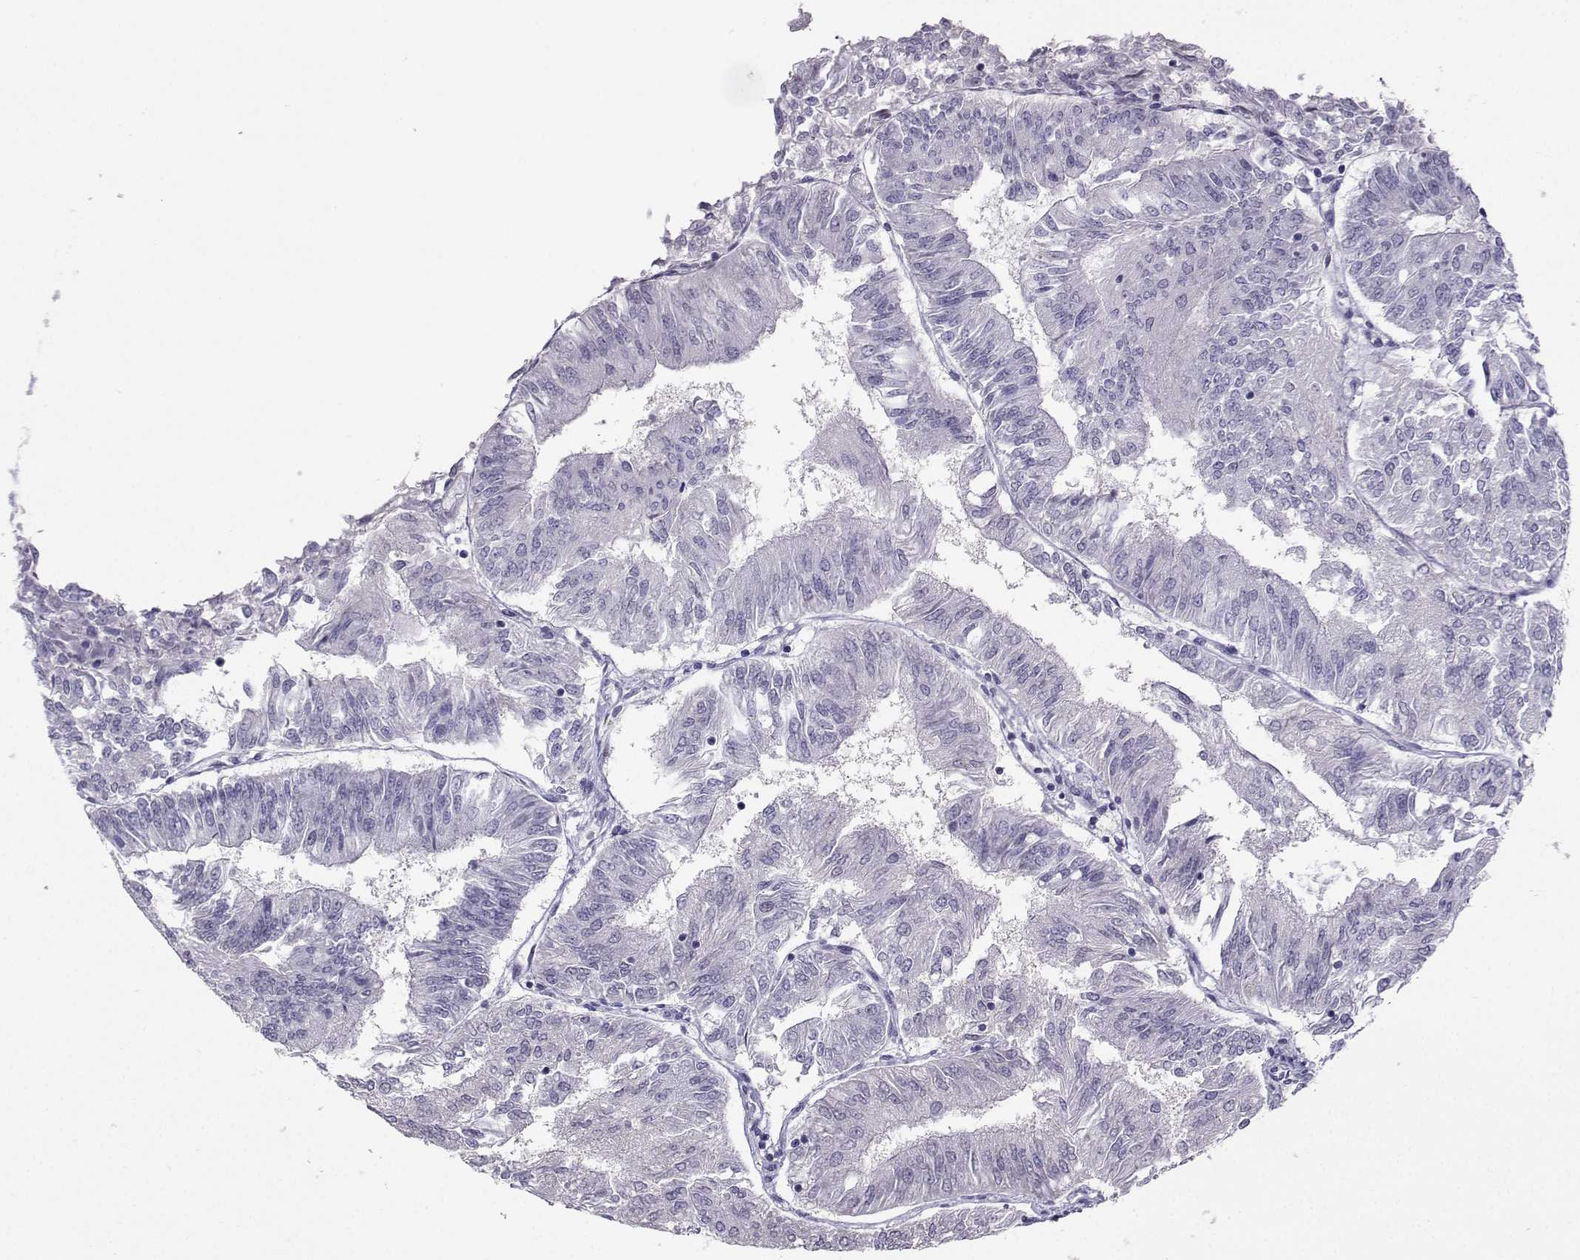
{"staining": {"intensity": "negative", "quantity": "none", "location": "none"}, "tissue": "endometrial cancer", "cell_type": "Tumor cells", "image_type": "cancer", "snomed": [{"axis": "morphology", "description": "Adenocarcinoma, NOS"}, {"axis": "topography", "description": "Endometrium"}], "caption": "Tumor cells are negative for protein expression in human endometrial adenocarcinoma.", "gene": "TEDC2", "patient": {"sex": "female", "age": 58}}